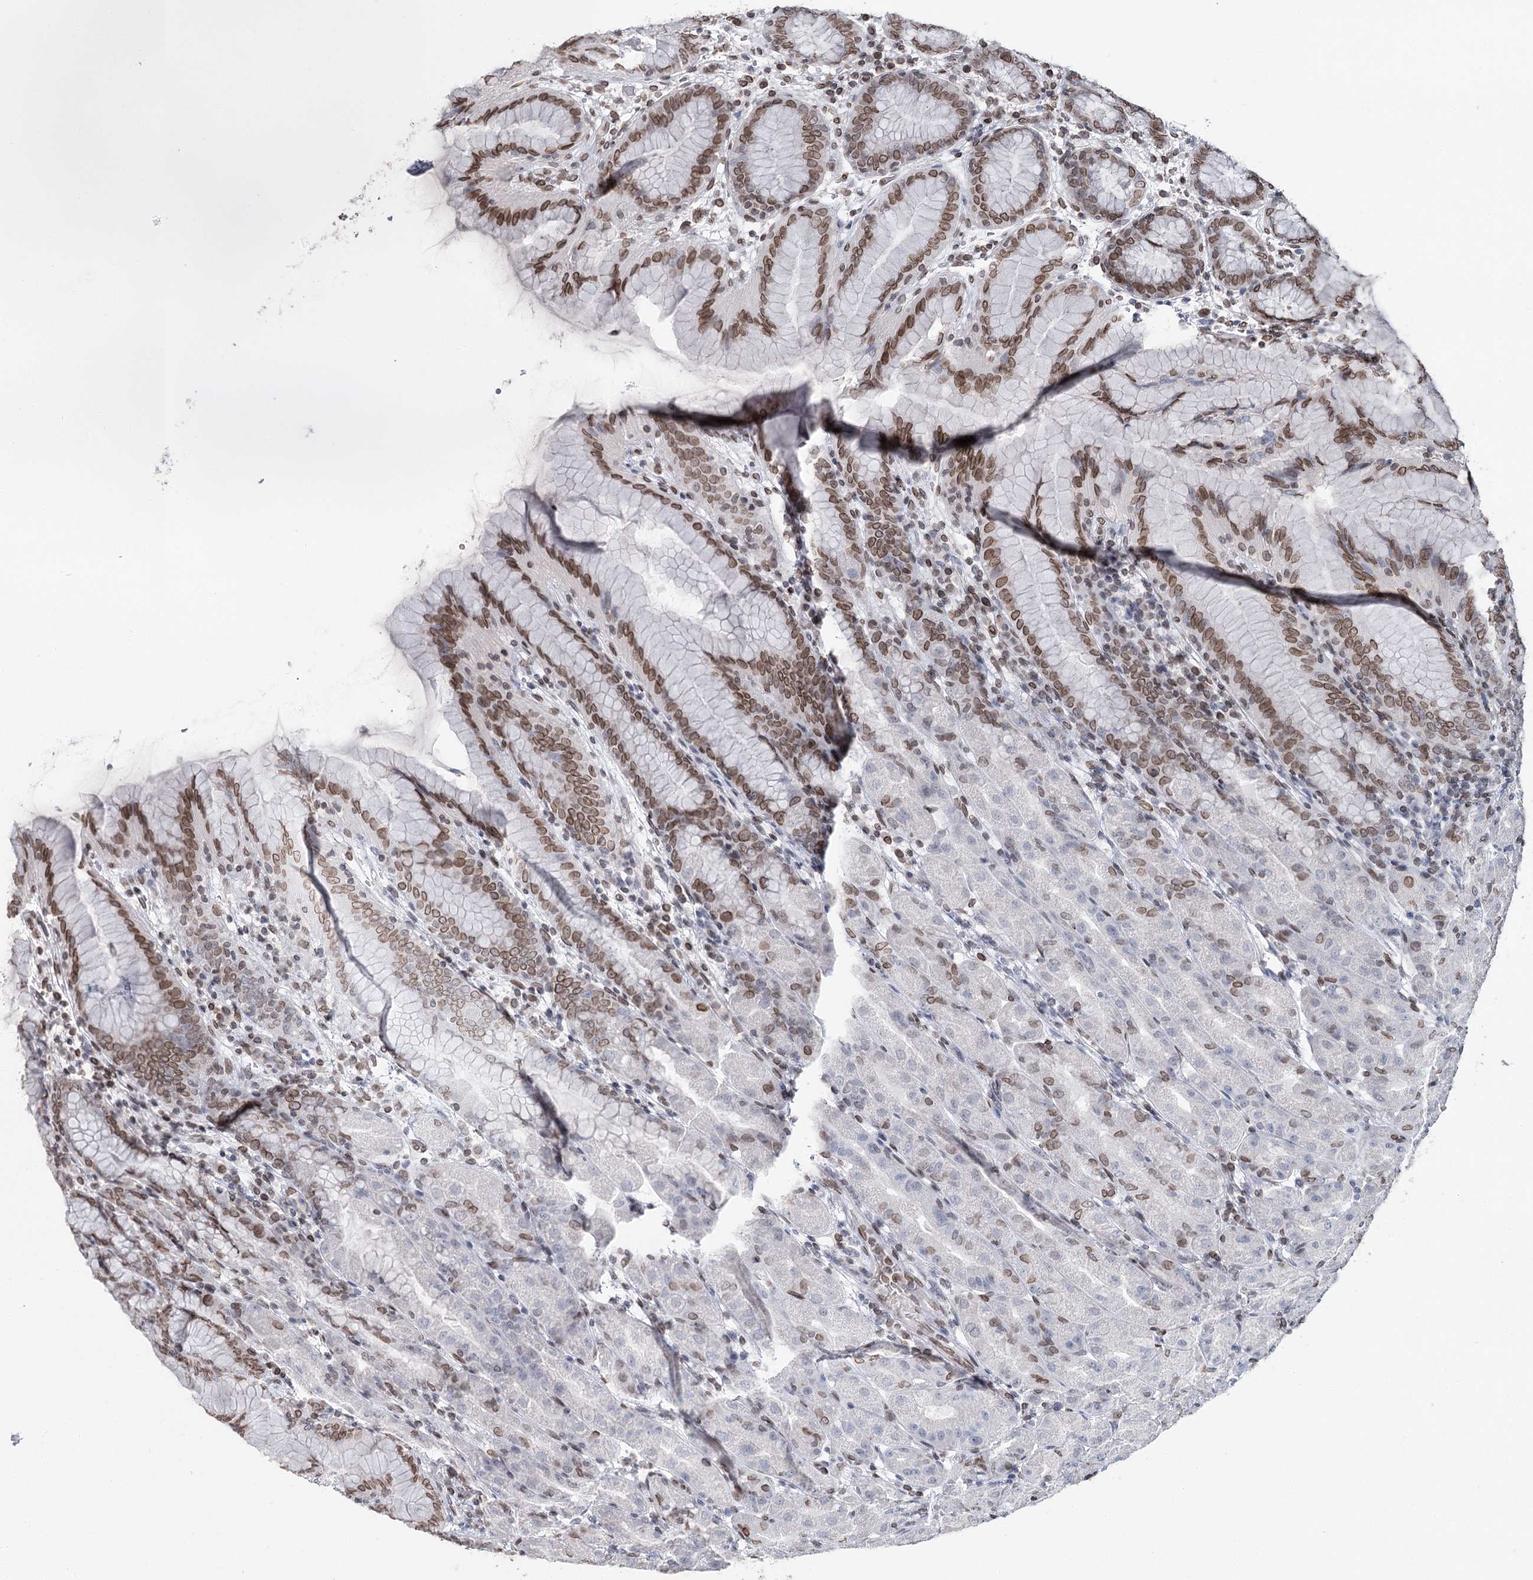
{"staining": {"intensity": "moderate", "quantity": "25%-75%", "location": "cytoplasmic/membranous,nuclear"}, "tissue": "stomach", "cell_type": "Glandular cells", "image_type": "normal", "snomed": [{"axis": "morphology", "description": "Normal tissue, NOS"}, {"axis": "topography", "description": "Stomach"}], "caption": "Glandular cells demonstrate medium levels of moderate cytoplasmic/membranous,nuclear expression in approximately 25%-75% of cells in benign human stomach.", "gene": "KIAA0930", "patient": {"sex": "female", "age": 79}}